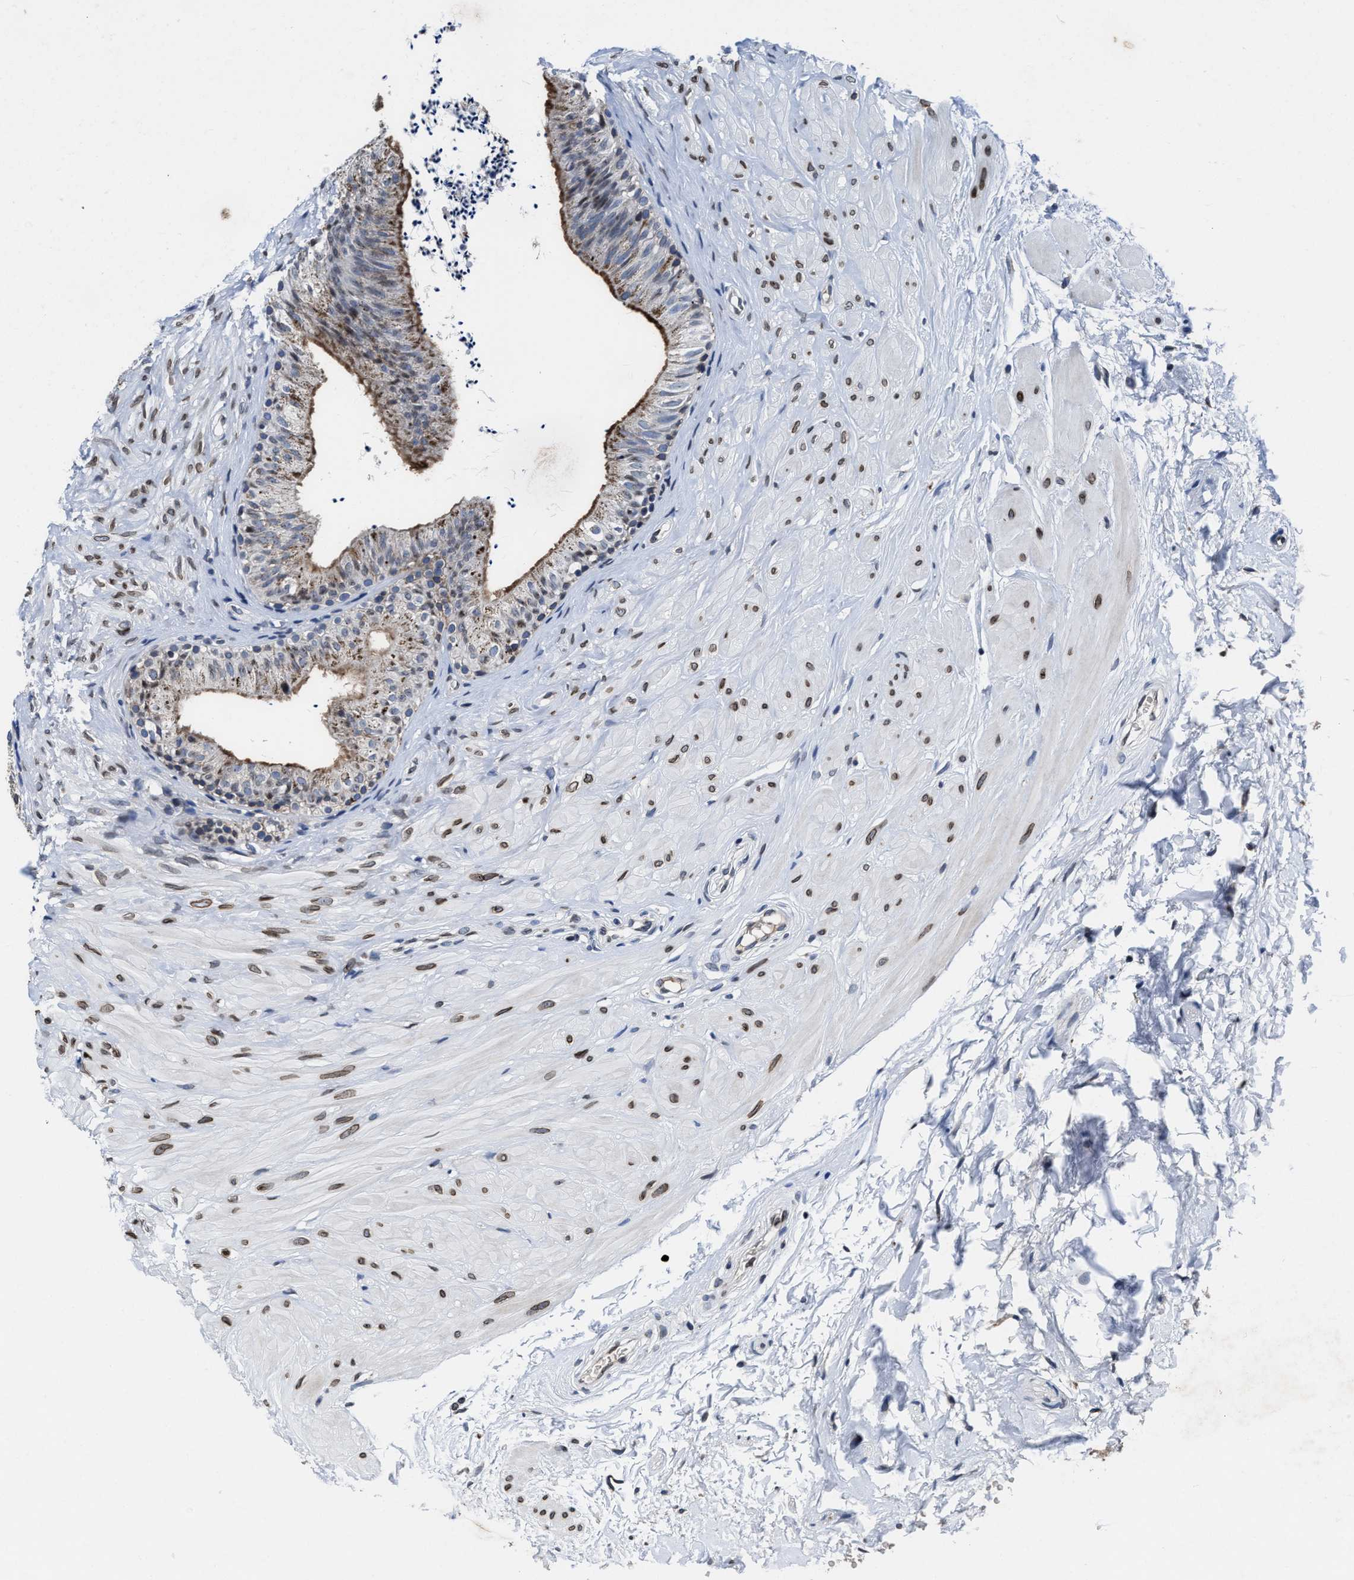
{"staining": {"intensity": "strong", "quantity": ">75%", "location": "cytoplasmic/membranous"}, "tissue": "epididymis", "cell_type": "Glandular cells", "image_type": "normal", "snomed": [{"axis": "morphology", "description": "Normal tissue, NOS"}, {"axis": "topography", "description": "Epididymis"}], "caption": "Epididymis stained with DAB immunohistochemistry (IHC) exhibits high levels of strong cytoplasmic/membranous staining in approximately >75% of glandular cells.", "gene": "CACNA1D", "patient": {"sex": "male", "age": 56}}